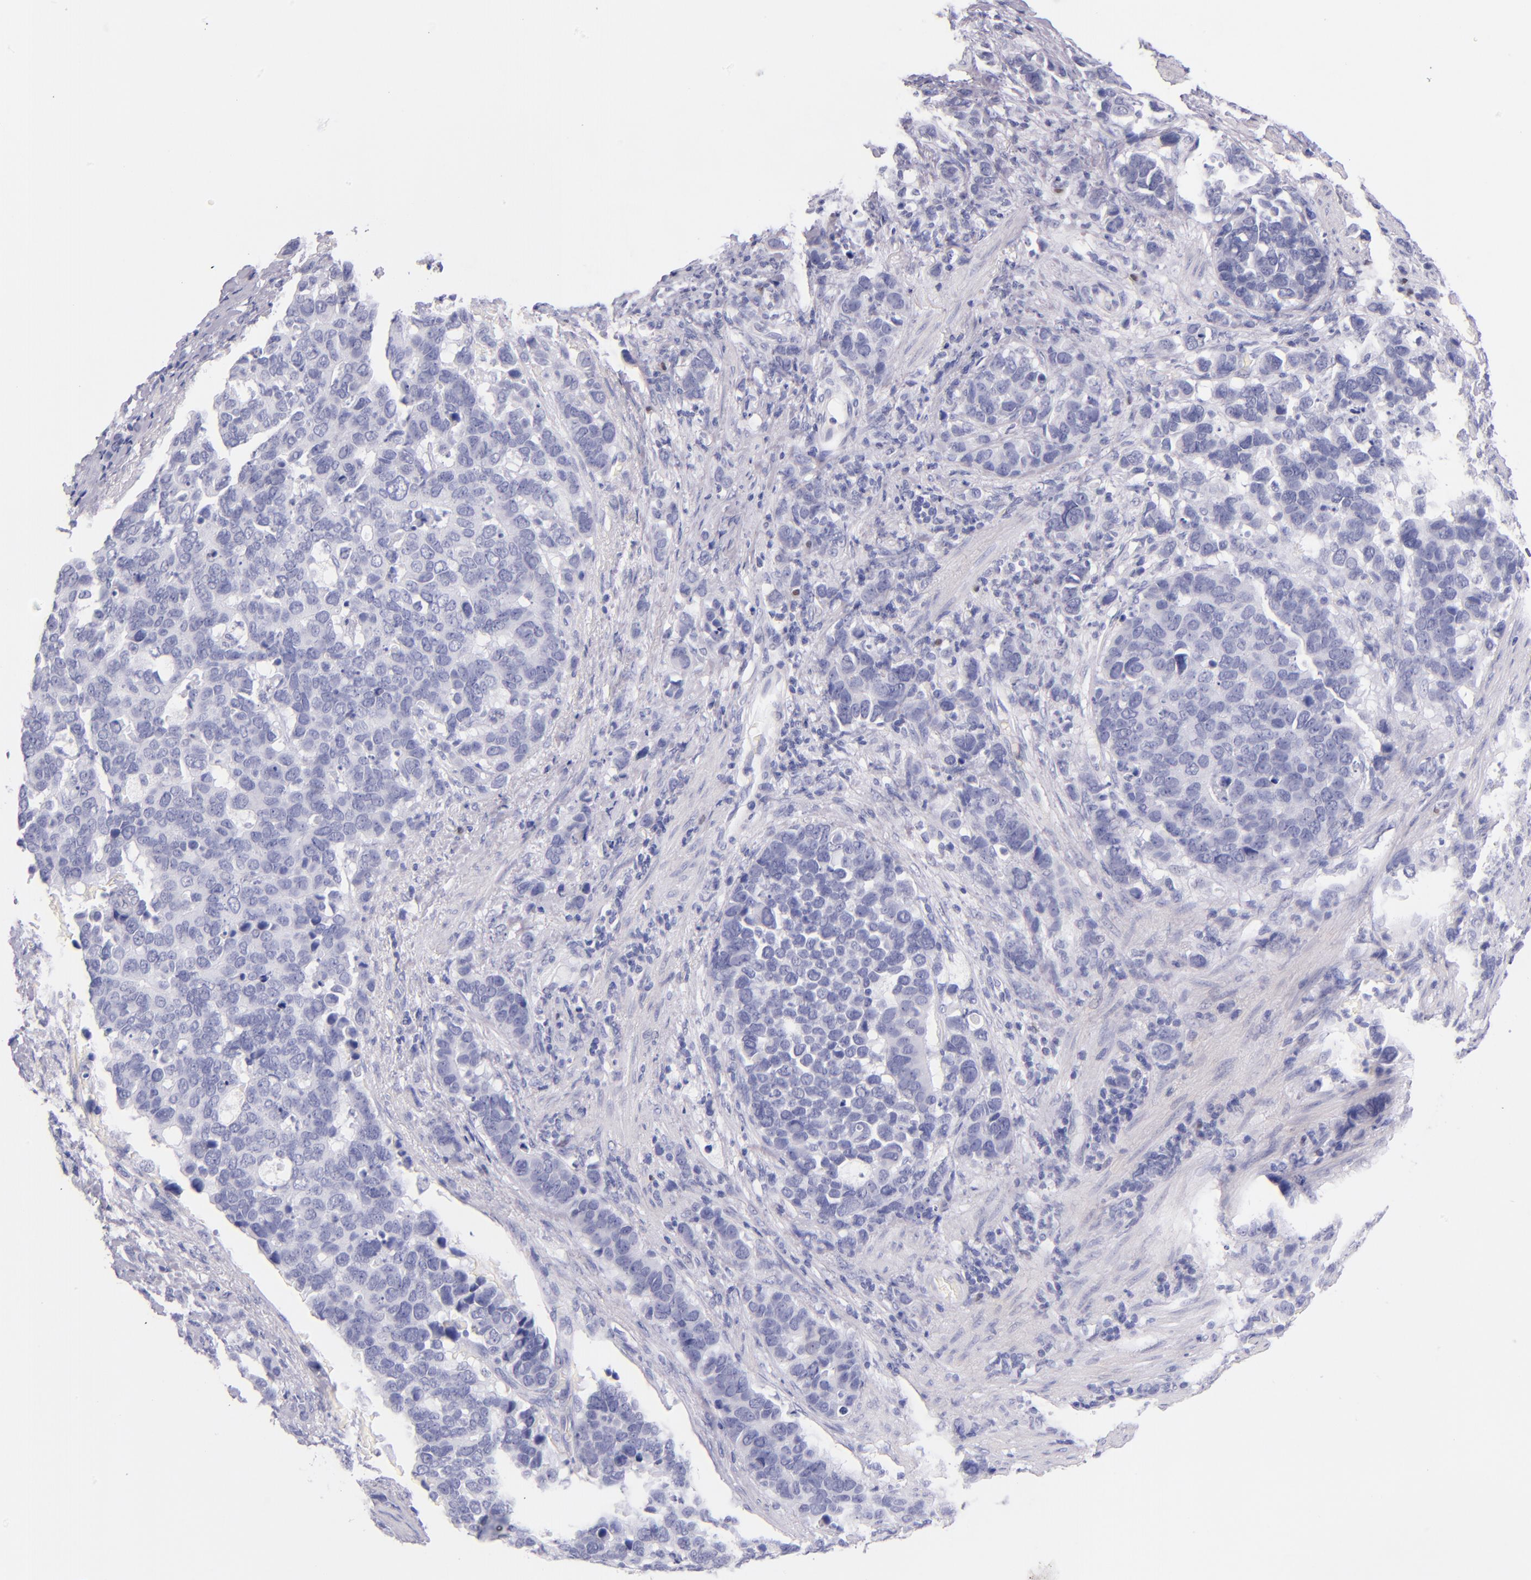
{"staining": {"intensity": "negative", "quantity": "none", "location": "none"}, "tissue": "stomach cancer", "cell_type": "Tumor cells", "image_type": "cancer", "snomed": [{"axis": "morphology", "description": "Adenocarcinoma, NOS"}, {"axis": "topography", "description": "Stomach, upper"}], "caption": "This is an IHC image of stomach cancer (adenocarcinoma). There is no expression in tumor cells.", "gene": "IRF4", "patient": {"sex": "male", "age": 71}}